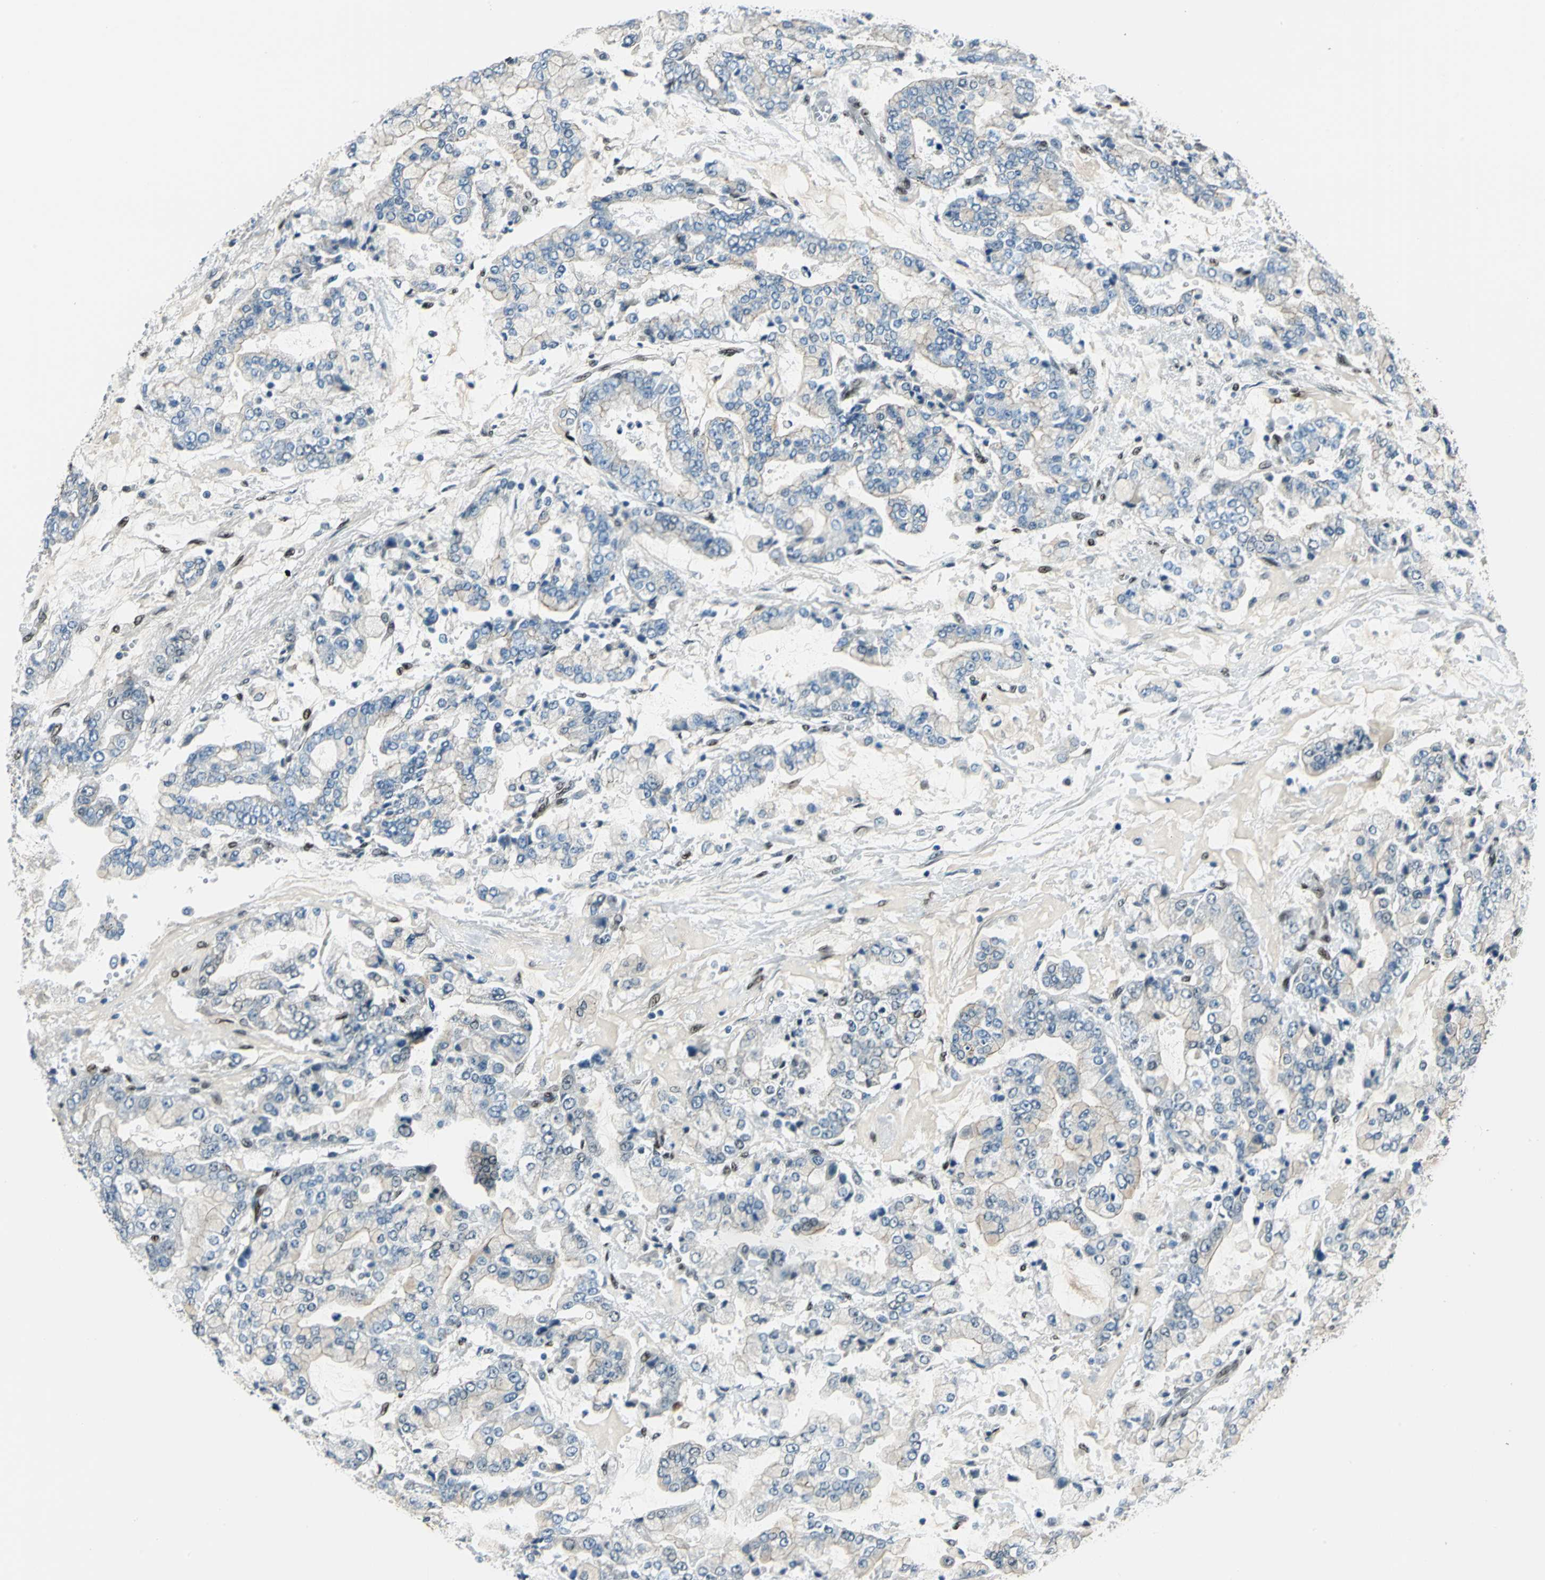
{"staining": {"intensity": "weak", "quantity": "25%-75%", "location": "cytoplasmic/membranous,nuclear"}, "tissue": "stomach cancer", "cell_type": "Tumor cells", "image_type": "cancer", "snomed": [{"axis": "morphology", "description": "Adenocarcinoma, NOS"}, {"axis": "topography", "description": "Stomach"}], "caption": "Stomach cancer (adenocarcinoma) was stained to show a protein in brown. There is low levels of weak cytoplasmic/membranous and nuclear expression in about 25%-75% of tumor cells.", "gene": "NFIA", "patient": {"sex": "male", "age": 76}}